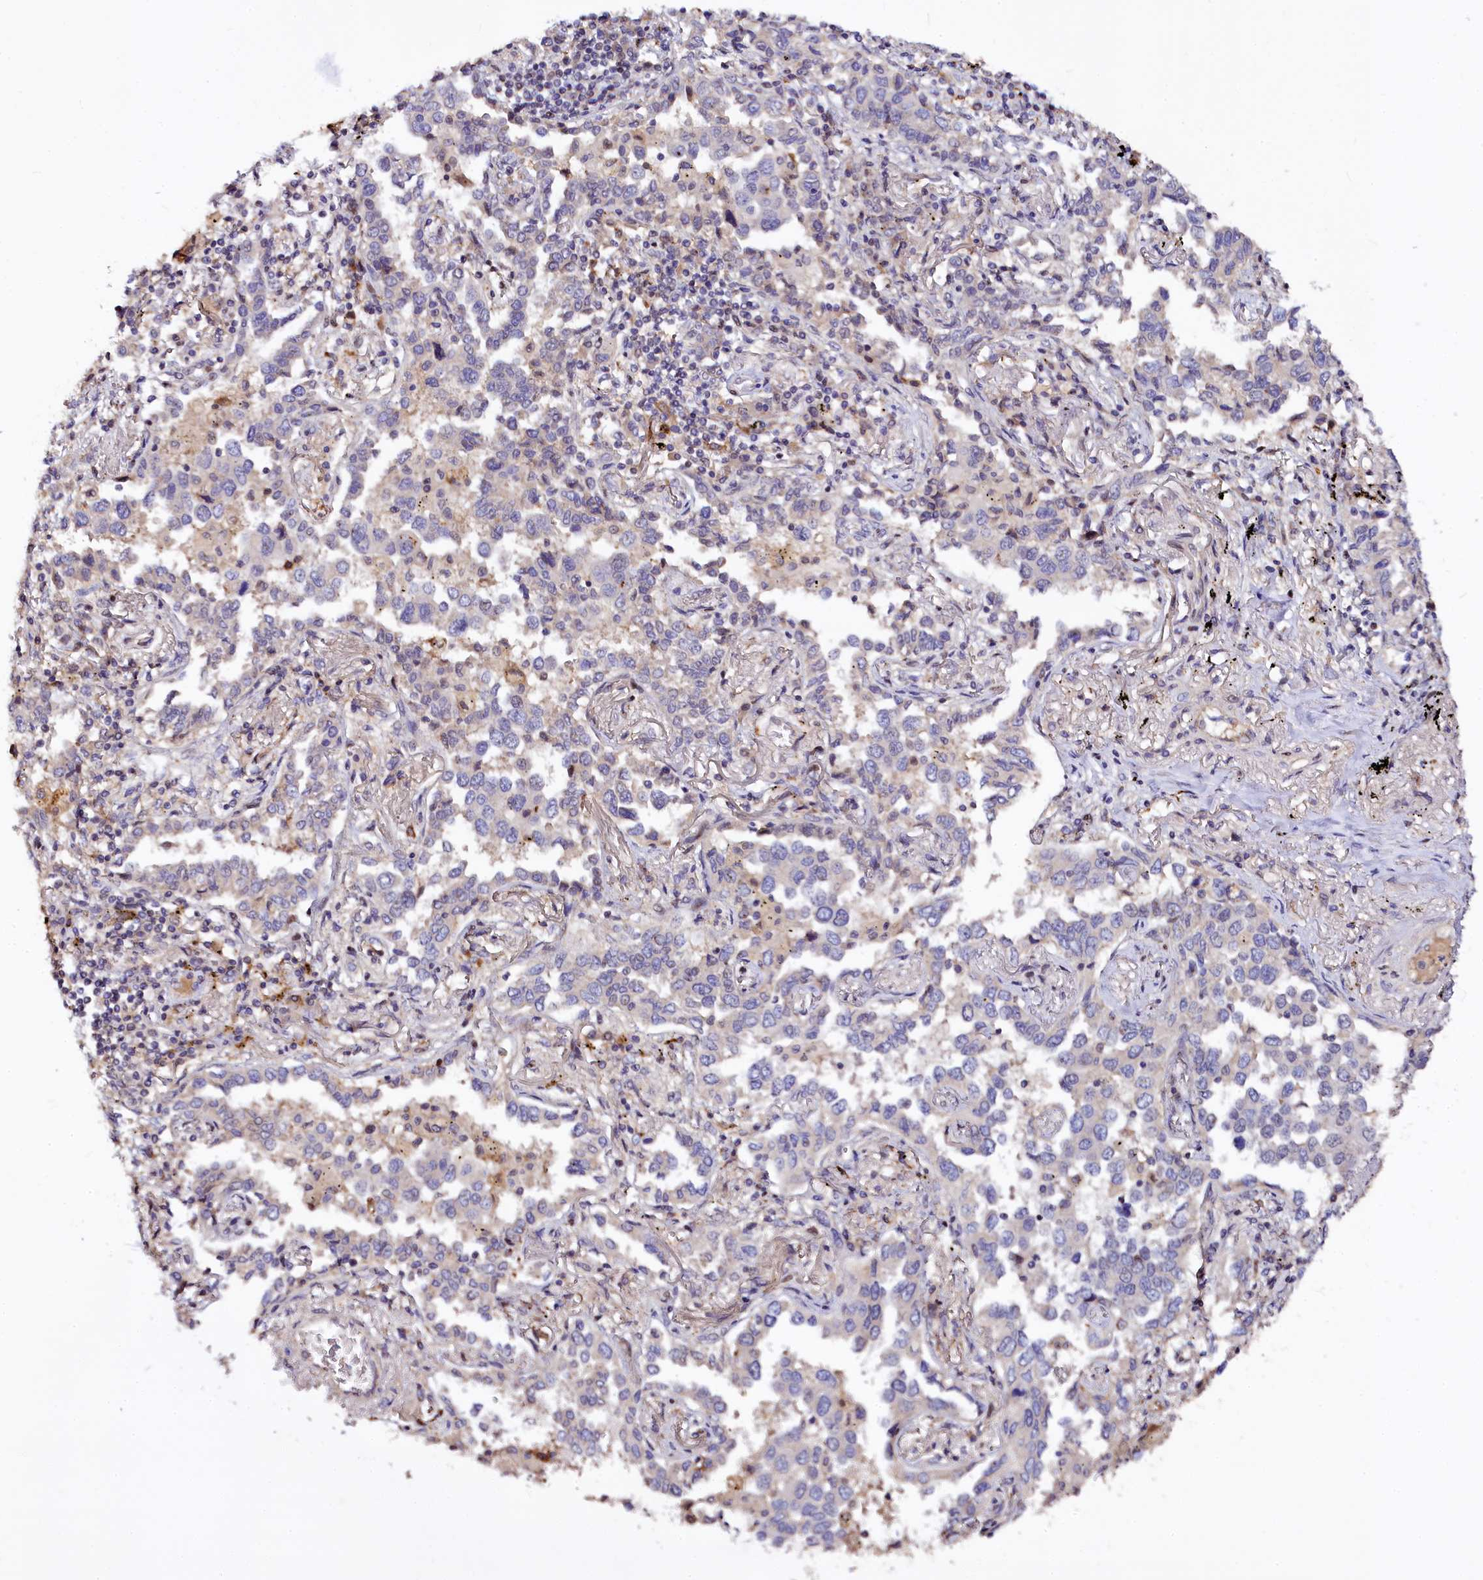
{"staining": {"intensity": "negative", "quantity": "none", "location": "none"}, "tissue": "lung cancer", "cell_type": "Tumor cells", "image_type": "cancer", "snomed": [{"axis": "morphology", "description": "Adenocarcinoma, NOS"}, {"axis": "topography", "description": "Lung"}], "caption": "Lung cancer was stained to show a protein in brown. There is no significant positivity in tumor cells.", "gene": "ATG101", "patient": {"sex": "male", "age": 67}}